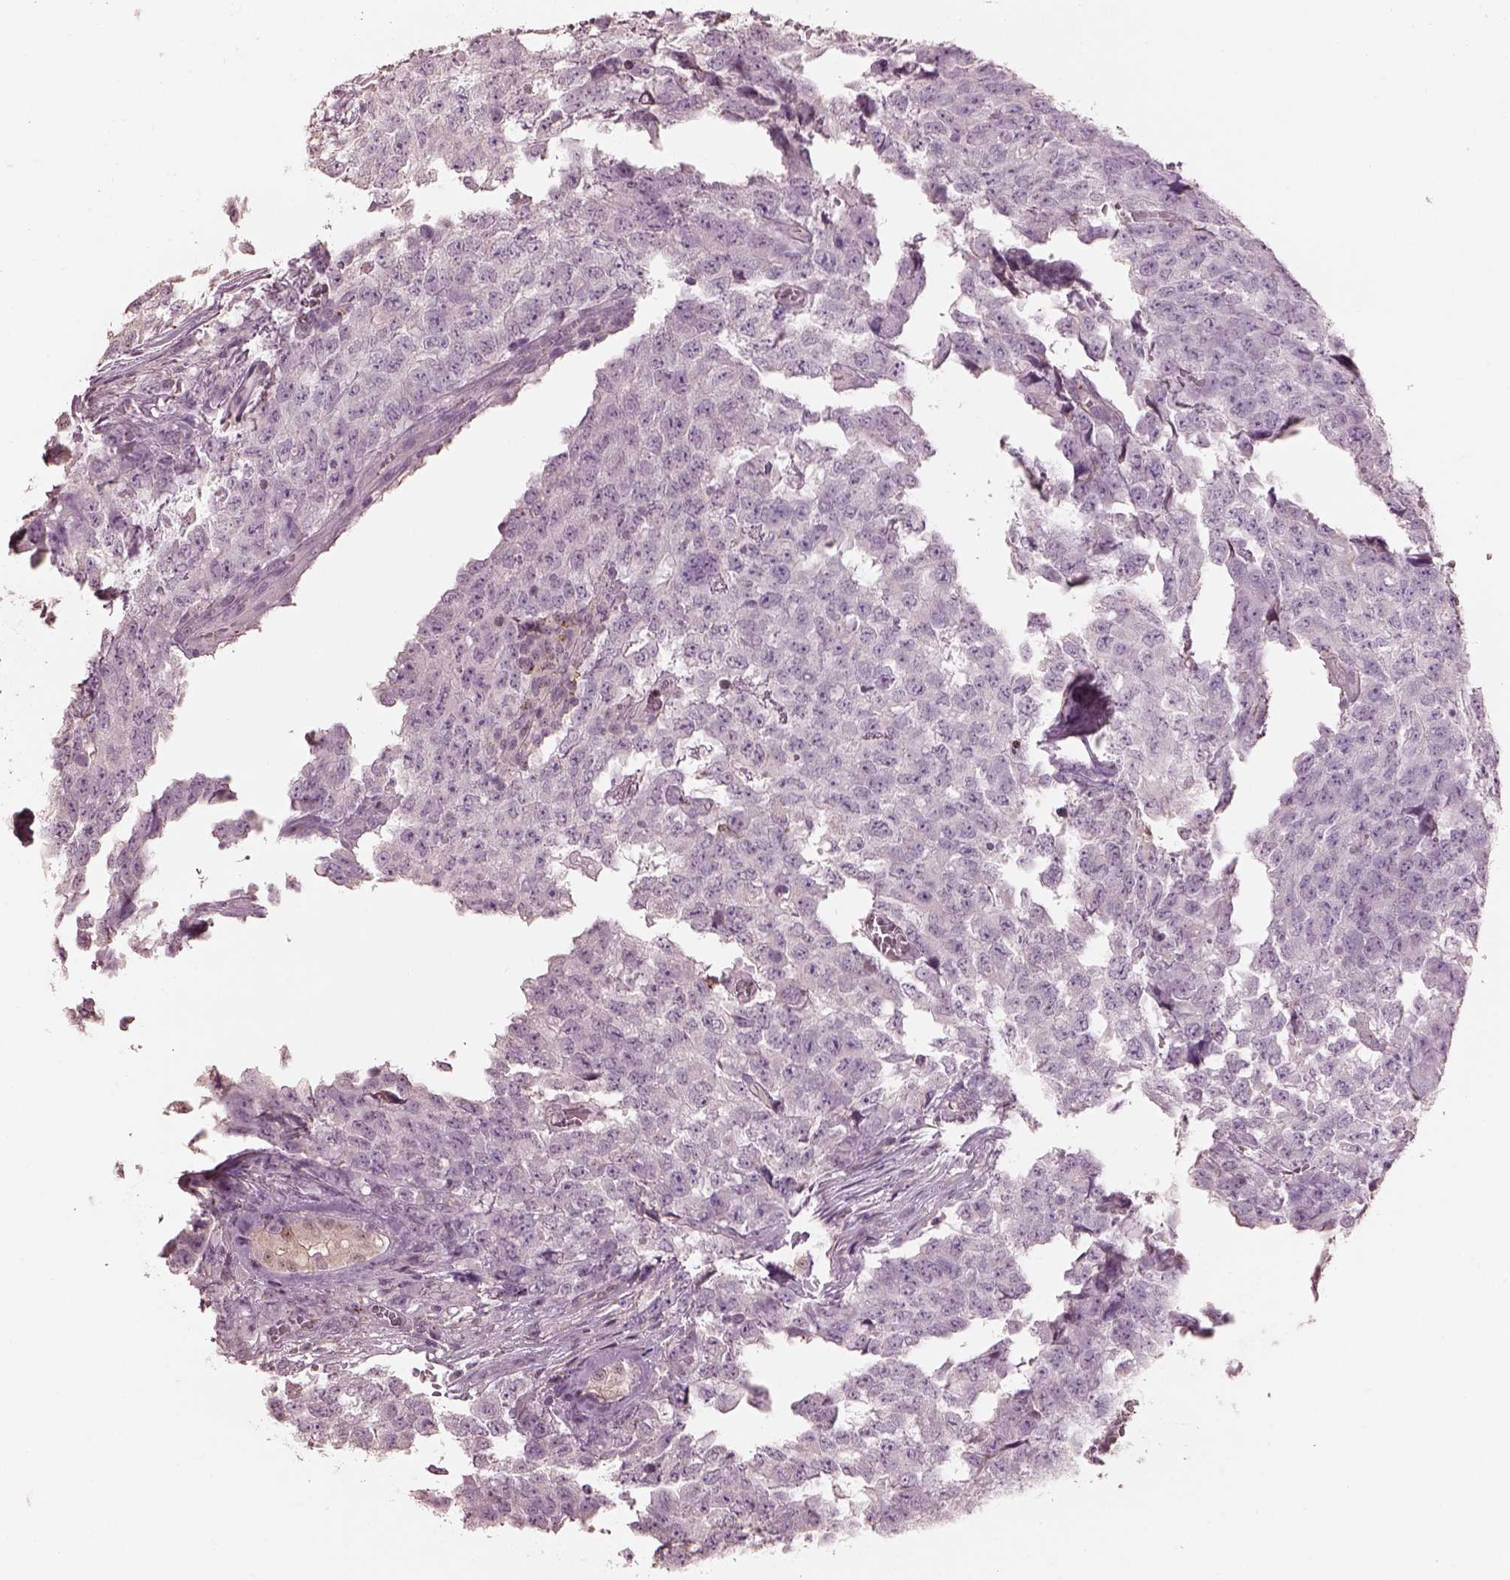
{"staining": {"intensity": "negative", "quantity": "none", "location": "none"}, "tissue": "testis cancer", "cell_type": "Tumor cells", "image_type": "cancer", "snomed": [{"axis": "morphology", "description": "Carcinoma, Embryonal, NOS"}, {"axis": "topography", "description": "Testis"}], "caption": "High power microscopy micrograph of an immunohistochemistry (IHC) photomicrograph of testis cancer, revealing no significant staining in tumor cells. (DAB (3,3'-diaminobenzidine) immunohistochemistry, high magnification).", "gene": "SRI", "patient": {"sex": "male", "age": 23}}